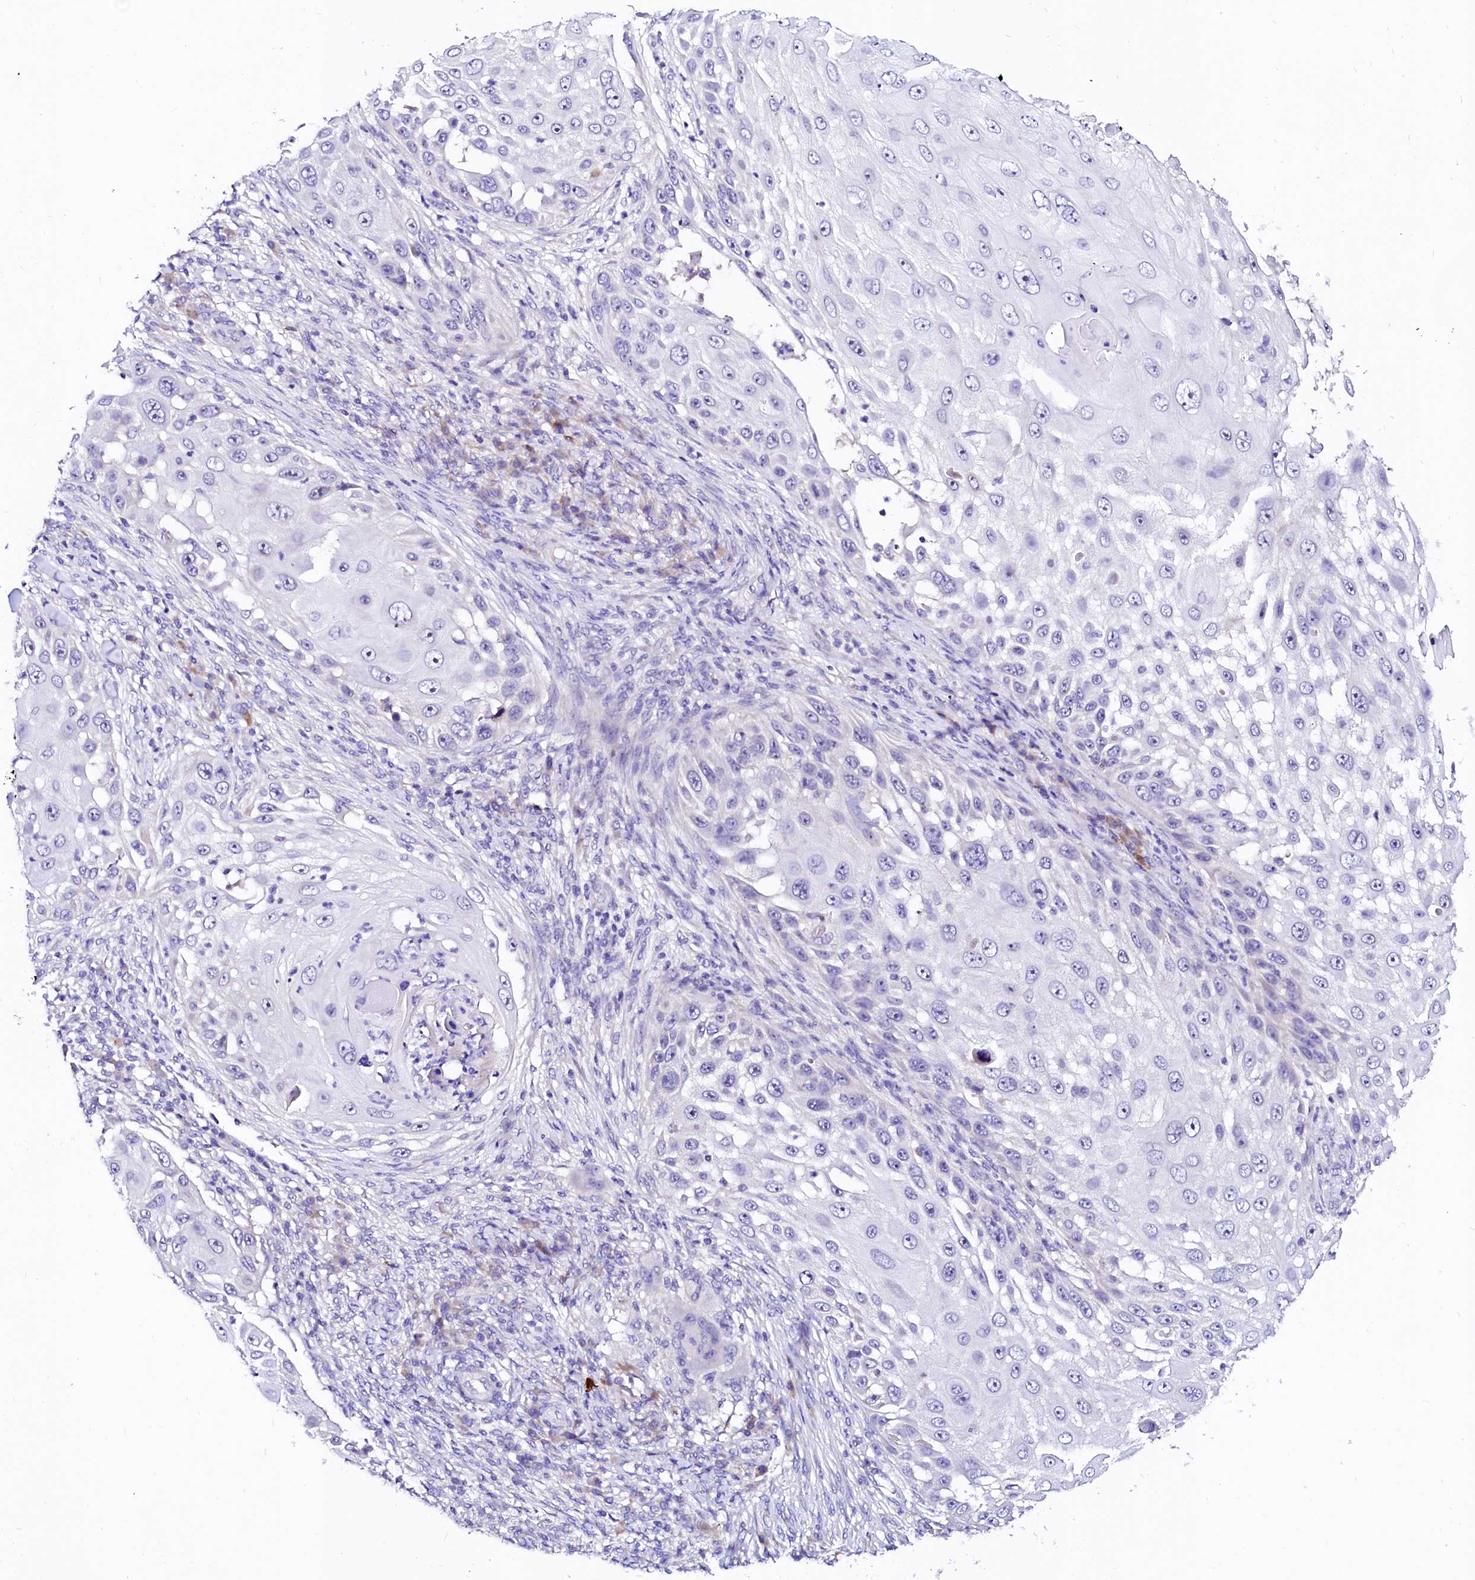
{"staining": {"intensity": "negative", "quantity": "none", "location": "none"}, "tissue": "skin cancer", "cell_type": "Tumor cells", "image_type": "cancer", "snomed": [{"axis": "morphology", "description": "Squamous cell carcinoma, NOS"}, {"axis": "topography", "description": "Skin"}], "caption": "This image is of squamous cell carcinoma (skin) stained with immunohistochemistry (IHC) to label a protein in brown with the nuclei are counter-stained blue. There is no positivity in tumor cells.", "gene": "BTBD16", "patient": {"sex": "female", "age": 44}}